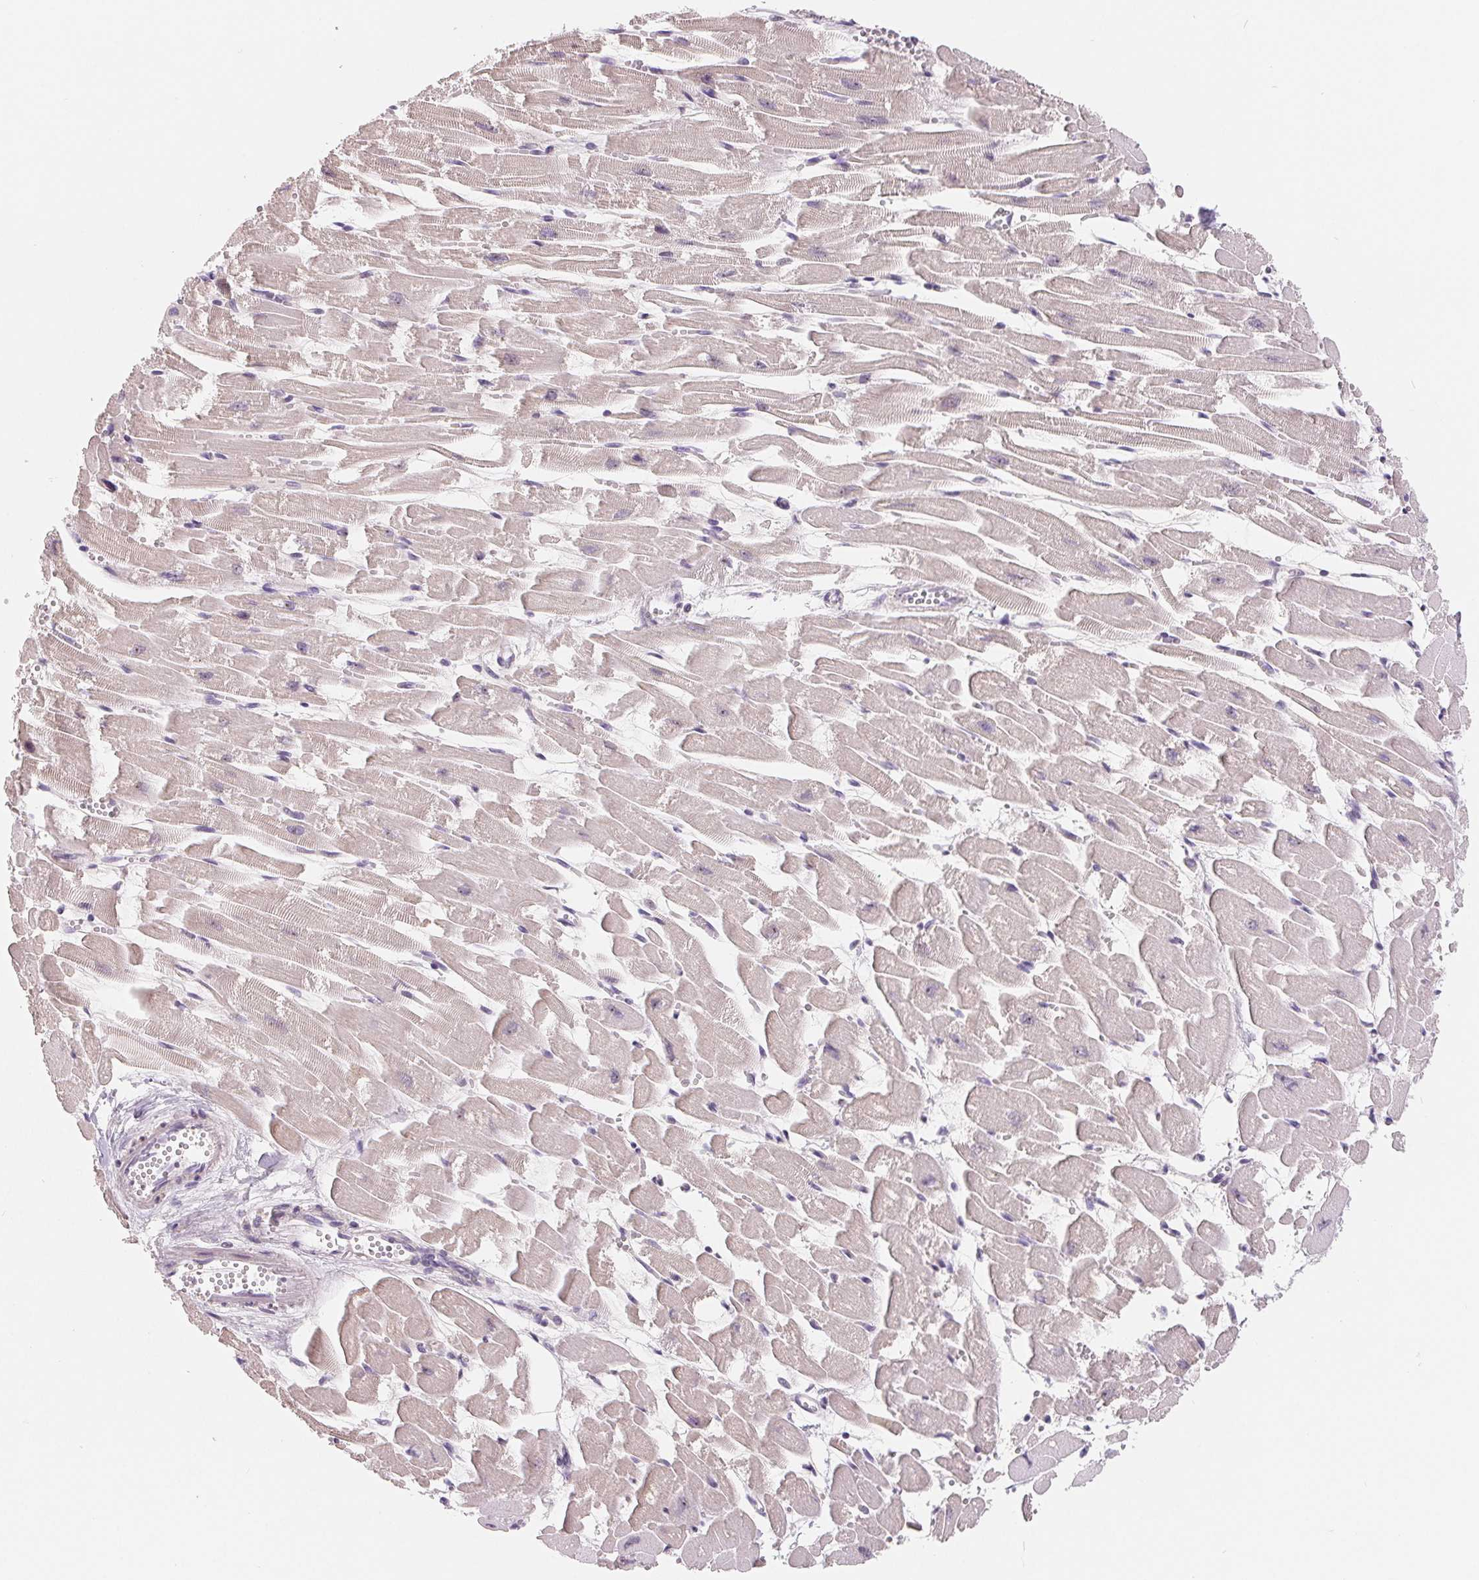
{"staining": {"intensity": "negative", "quantity": "none", "location": "none"}, "tissue": "heart muscle", "cell_type": "Cardiomyocytes", "image_type": "normal", "snomed": [{"axis": "morphology", "description": "Normal tissue, NOS"}, {"axis": "topography", "description": "Heart"}], "caption": "Benign heart muscle was stained to show a protein in brown. There is no significant expression in cardiomyocytes. (DAB immunohistochemistry with hematoxylin counter stain).", "gene": "LCA5L", "patient": {"sex": "female", "age": 52}}